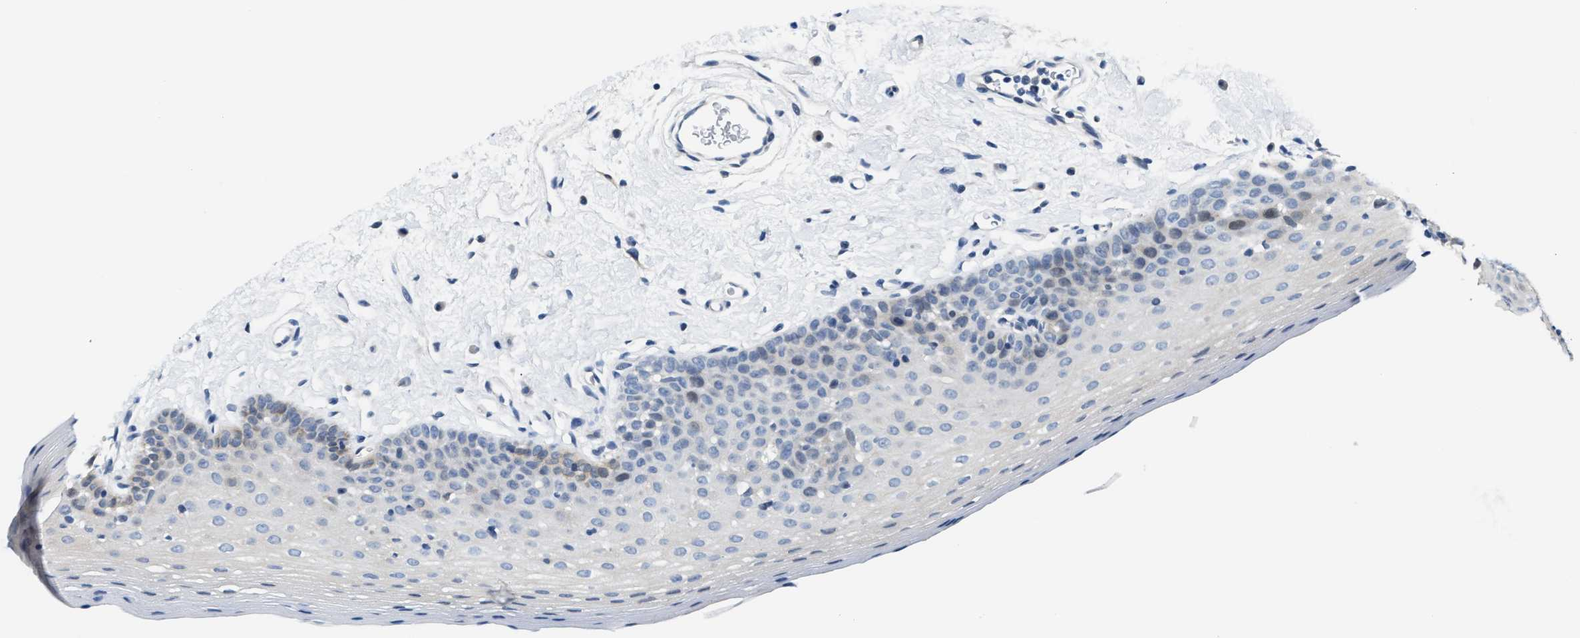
{"staining": {"intensity": "weak", "quantity": "<25%", "location": "cytoplasmic/membranous"}, "tissue": "oral mucosa", "cell_type": "Squamous epithelial cells", "image_type": "normal", "snomed": [{"axis": "morphology", "description": "Normal tissue, NOS"}, {"axis": "topography", "description": "Oral tissue"}], "caption": "Immunohistochemical staining of benign human oral mucosa demonstrates no significant staining in squamous epithelial cells.", "gene": "CLGN", "patient": {"sex": "male", "age": 66}}